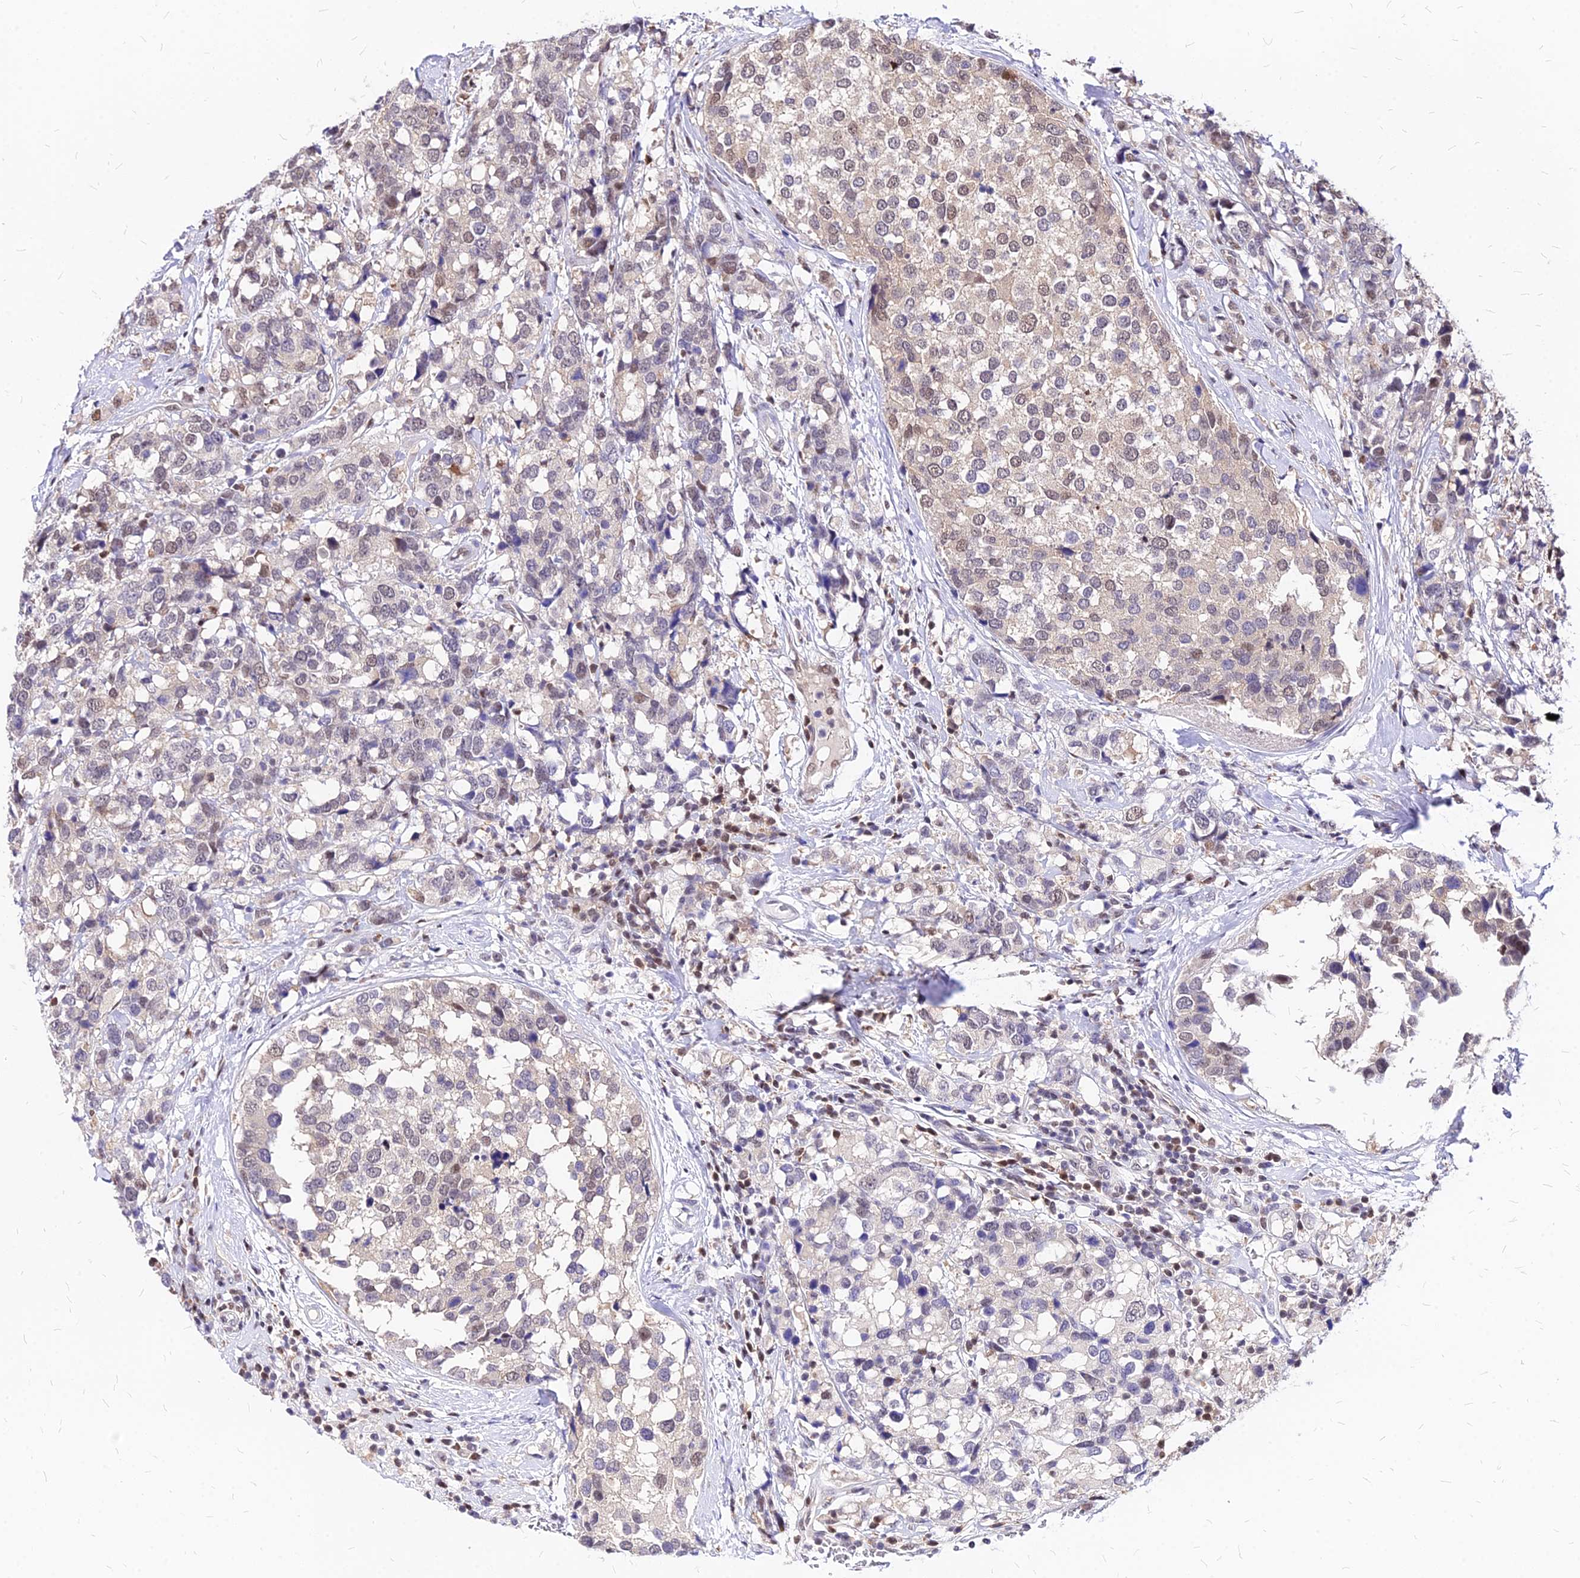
{"staining": {"intensity": "weak", "quantity": "25%-75%", "location": "nuclear"}, "tissue": "breast cancer", "cell_type": "Tumor cells", "image_type": "cancer", "snomed": [{"axis": "morphology", "description": "Lobular carcinoma"}, {"axis": "topography", "description": "Breast"}], "caption": "Breast lobular carcinoma stained with a brown dye displays weak nuclear positive staining in about 25%-75% of tumor cells.", "gene": "PAXX", "patient": {"sex": "female", "age": 59}}